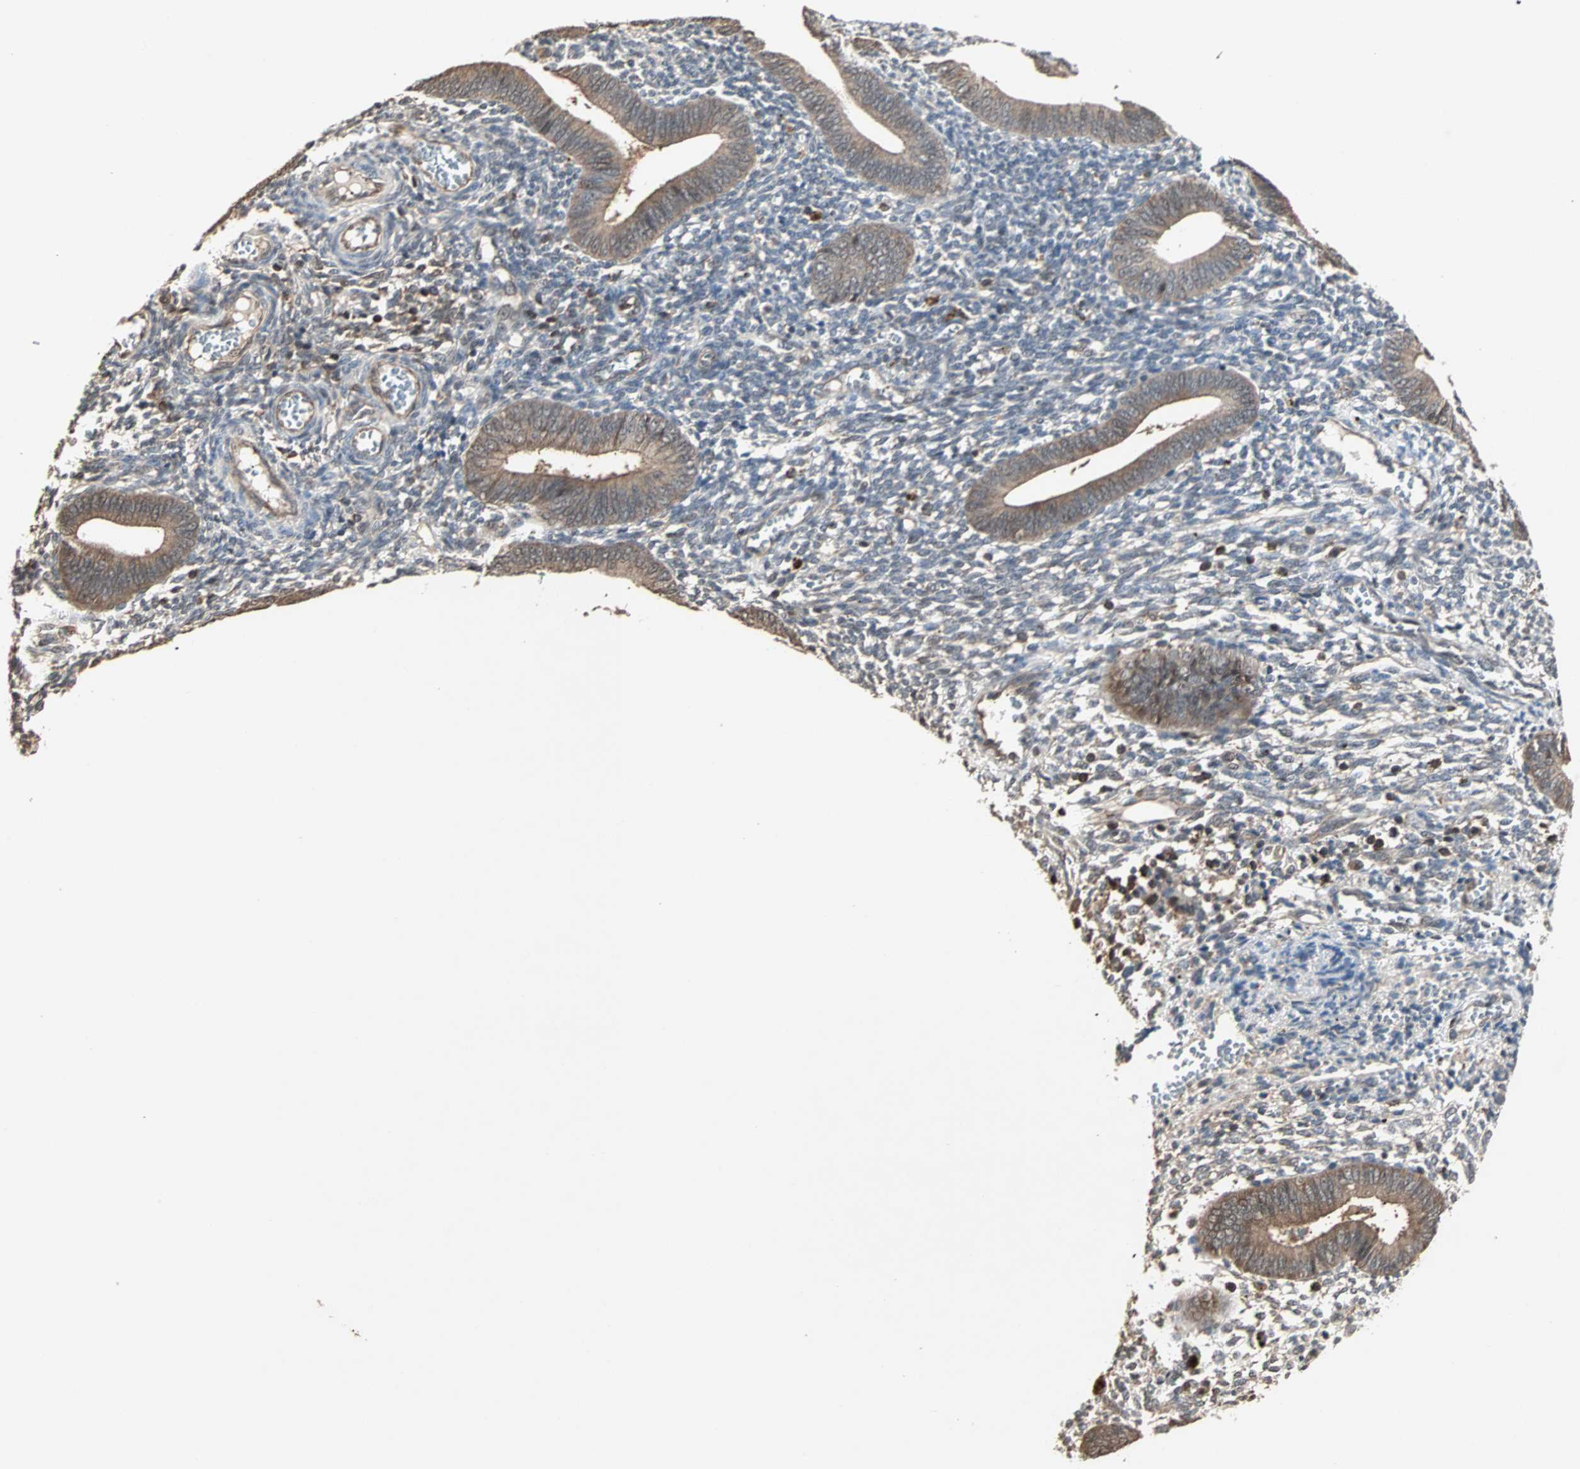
{"staining": {"intensity": "moderate", "quantity": "25%-75%", "location": "cytoplasmic/membranous,nuclear"}, "tissue": "endometrium", "cell_type": "Cells in endometrial stroma", "image_type": "normal", "snomed": [{"axis": "morphology", "description": "Normal tissue, NOS"}, {"axis": "topography", "description": "Uterus"}, {"axis": "topography", "description": "Endometrium"}], "caption": "Immunohistochemical staining of normal endometrium shows 25%-75% levels of moderate cytoplasmic/membranous,nuclear protein expression in about 25%-75% of cells in endometrial stroma.", "gene": "DRG2", "patient": {"sex": "female", "age": 33}}